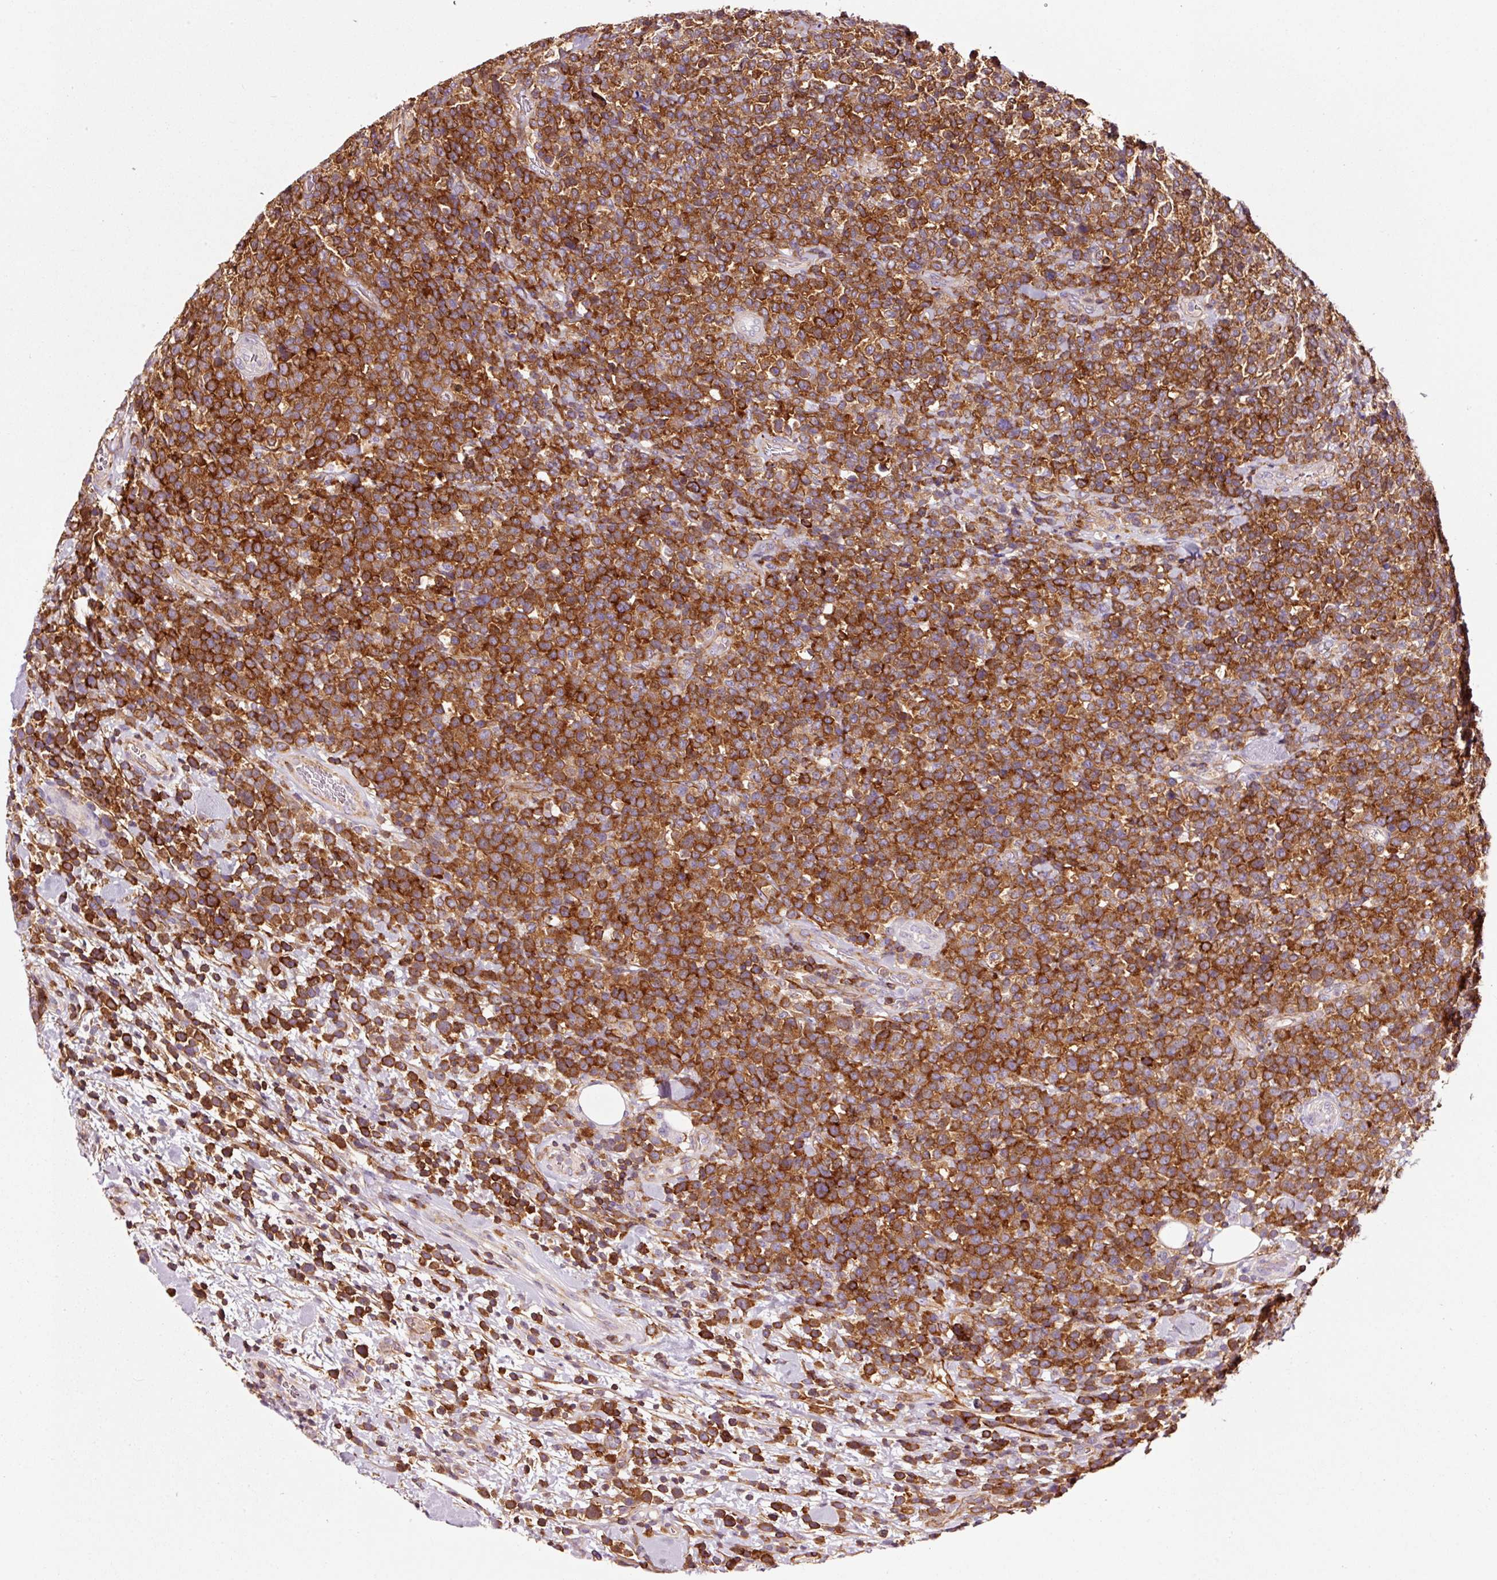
{"staining": {"intensity": "strong", "quantity": ">75%", "location": "cytoplasmic/membranous"}, "tissue": "lymphoma", "cell_type": "Tumor cells", "image_type": "cancer", "snomed": [{"axis": "morphology", "description": "Malignant lymphoma, non-Hodgkin's type, High grade"}, {"axis": "topography", "description": "Soft tissue"}], "caption": "Immunohistochemical staining of high-grade malignant lymphoma, non-Hodgkin's type exhibits high levels of strong cytoplasmic/membranous protein staining in approximately >75% of tumor cells. (IHC, brightfield microscopy, high magnification).", "gene": "ADD3", "patient": {"sex": "female", "age": 56}}